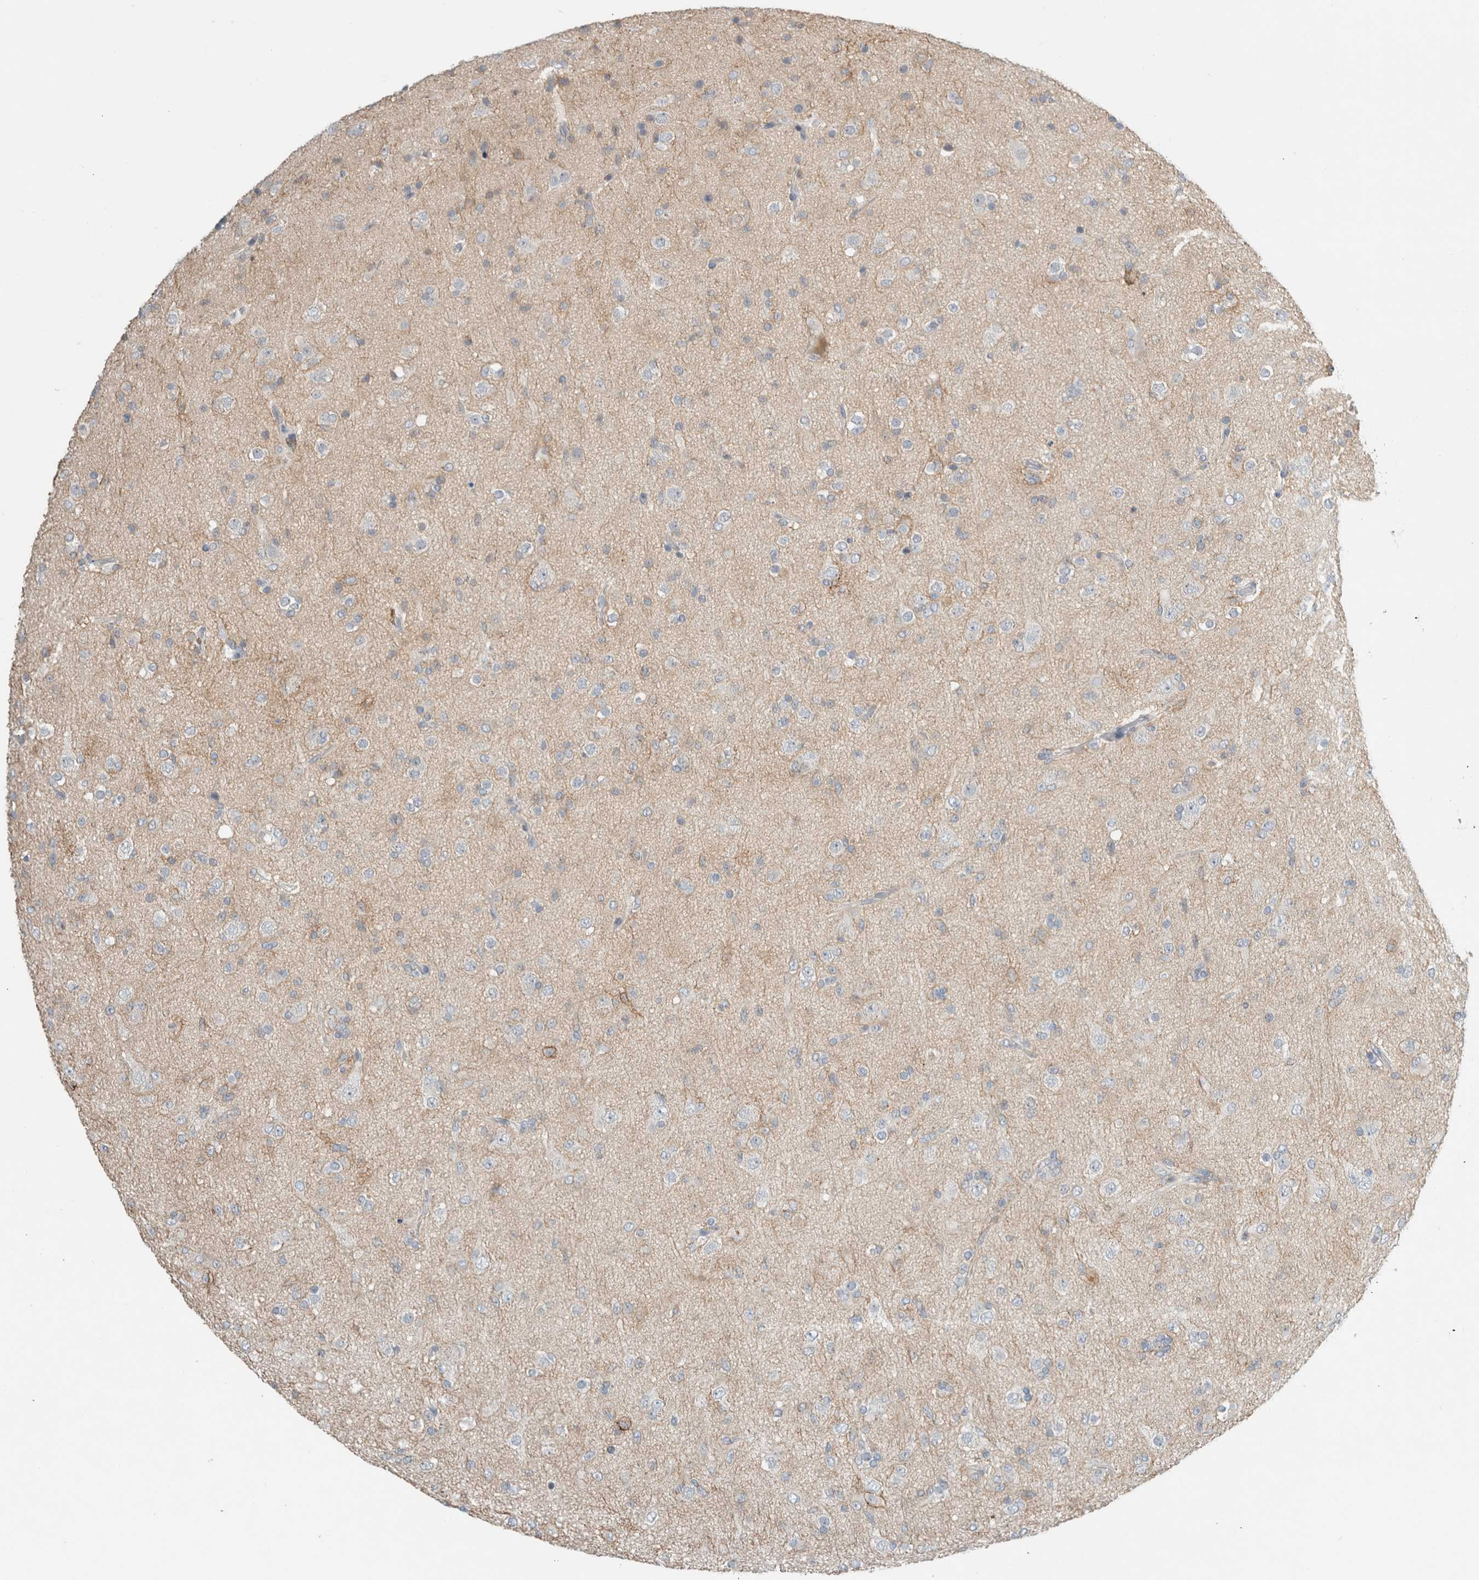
{"staining": {"intensity": "negative", "quantity": "none", "location": "none"}, "tissue": "glioma", "cell_type": "Tumor cells", "image_type": "cancer", "snomed": [{"axis": "morphology", "description": "Glioma, malignant, Low grade"}, {"axis": "topography", "description": "Brain"}], "caption": "This is an immunohistochemistry photomicrograph of low-grade glioma (malignant). There is no positivity in tumor cells.", "gene": "ERCC6L2", "patient": {"sex": "male", "age": 65}}